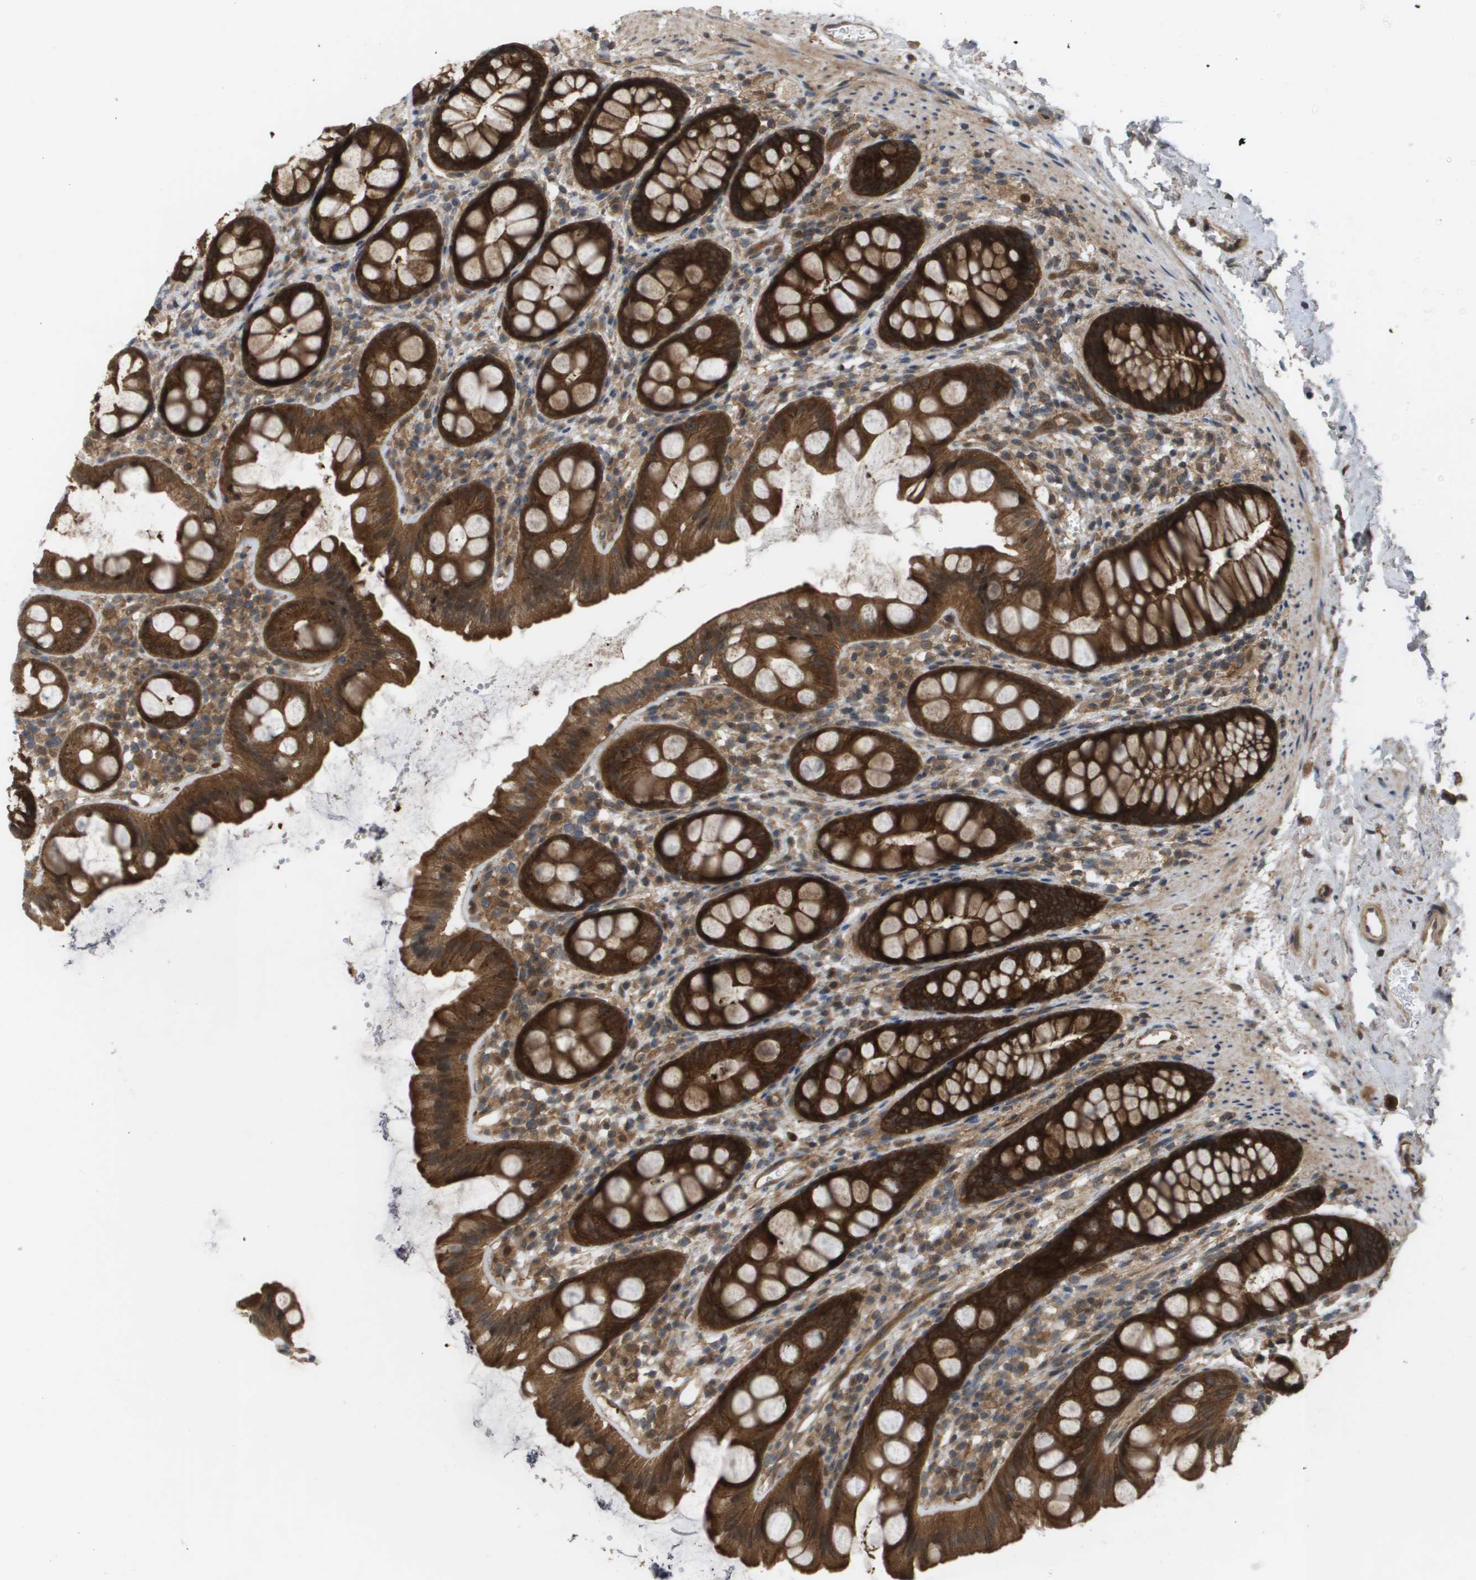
{"staining": {"intensity": "strong", "quantity": ">75%", "location": "cytoplasmic/membranous,nuclear"}, "tissue": "rectum", "cell_type": "Glandular cells", "image_type": "normal", "snomed": [{"axis": "morphology", "description": "Normal tissue, NOS"}, {"axis": "topography", "description": "Rectum"}], "caption": "Protein staining shows strong cytoplasmic/membranous,nuclear expression in approximately >75% of glandular cells in benign rectum.", "gene": "CTPS2", "patient": {"sex": "female", "age": 65}}